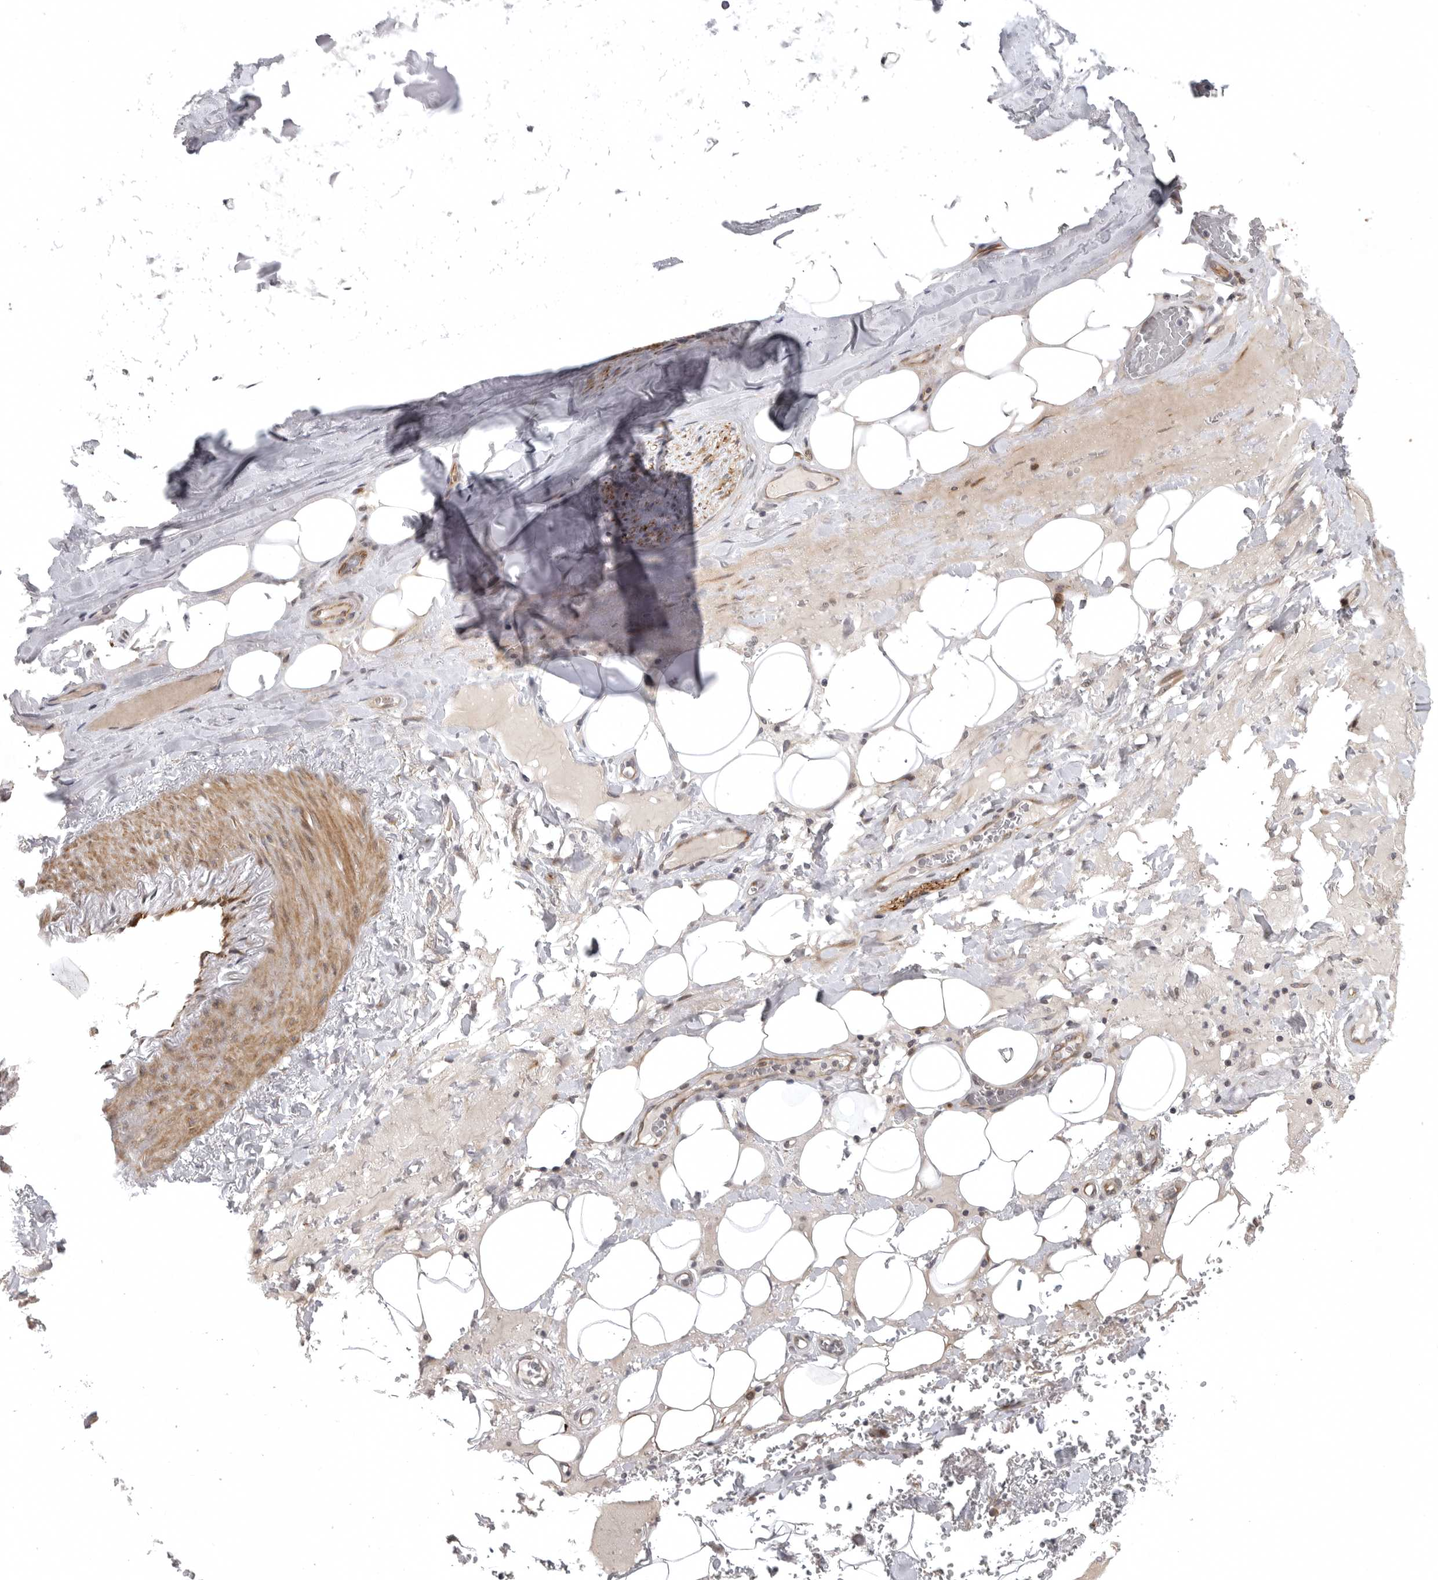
{"staining": {"intensity": "negative", "quantity": "none", "location": "none"}, "tissue": "adipose tissue", "cell_type": "Adipocytes", "image_type": "normal", "snomed": [{"axis": "morphology", "description": "Normal tissue, NOS"}, {"axis": "topography", "description": "Cartilage tissue"}], "caption": "DAB (3,3'-diaminobenzidine) immunohistochemical staining of normal adipose tissue displays no significant positivity in adipocytes.", "gene": "CD300LD", "patient": {"sex": "female", "age": 63}}